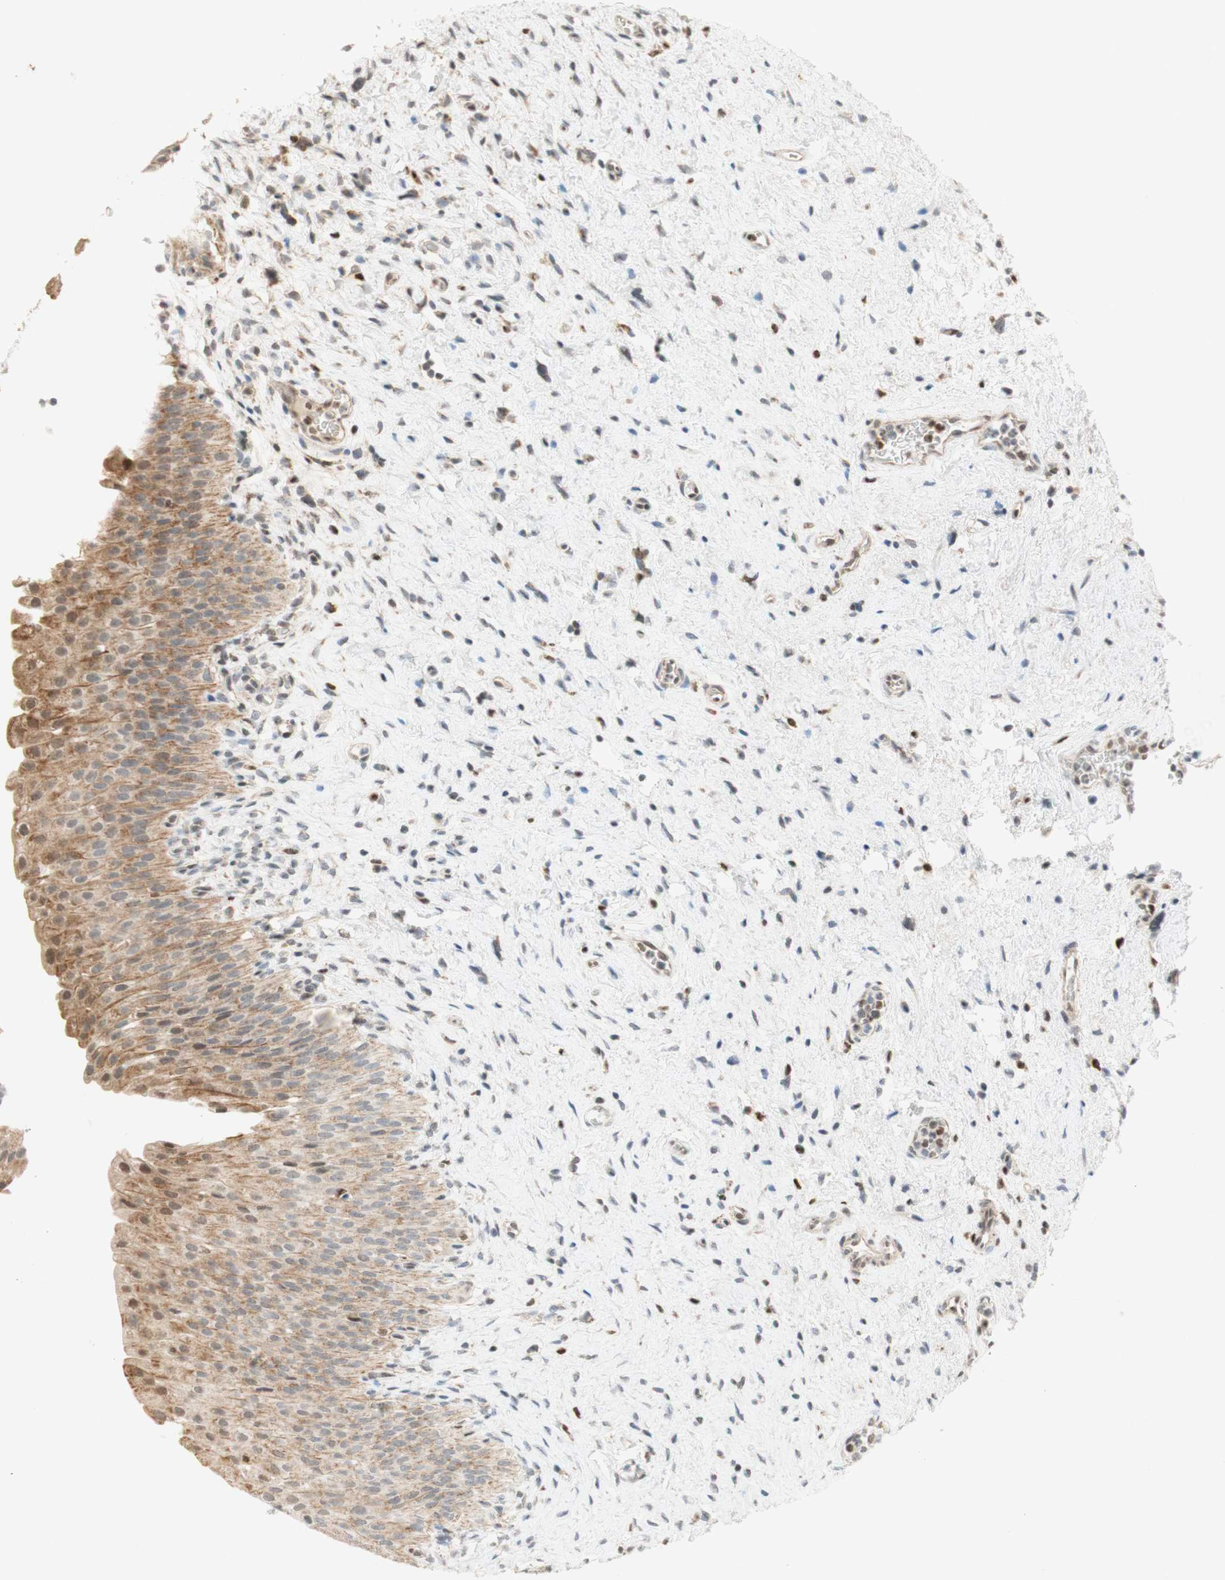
{"staining": {"intensity": "moderate", "quantity": "25%-75%", "location": "cytoplasmic/membranous,nuclear"}, "tissue": "urinary bladder", "cell_type": "Urothelial cells", "image_type": "normal", "snomed": [{"axis": "morphology", "description": "Normal tissue, NOS"}, {"axis": "morphology", "description": "Urothelial carcinoma, High grade"}, {"axis": "topography", "description": "Urinary bladder"}], "caption": "Normal urinary bladder shows moderate cytoplasmic/membranous,nuclear staining in about 25%-75% of urothelial cells (Stains: DAB (3,3'-diaminobenzidine) in brown, nuclei in blue, Microscopy: brightfield microscopy at high magnification)..", "gene": "DNMT3A", "patient": {"sex": "male", "age": 46}}